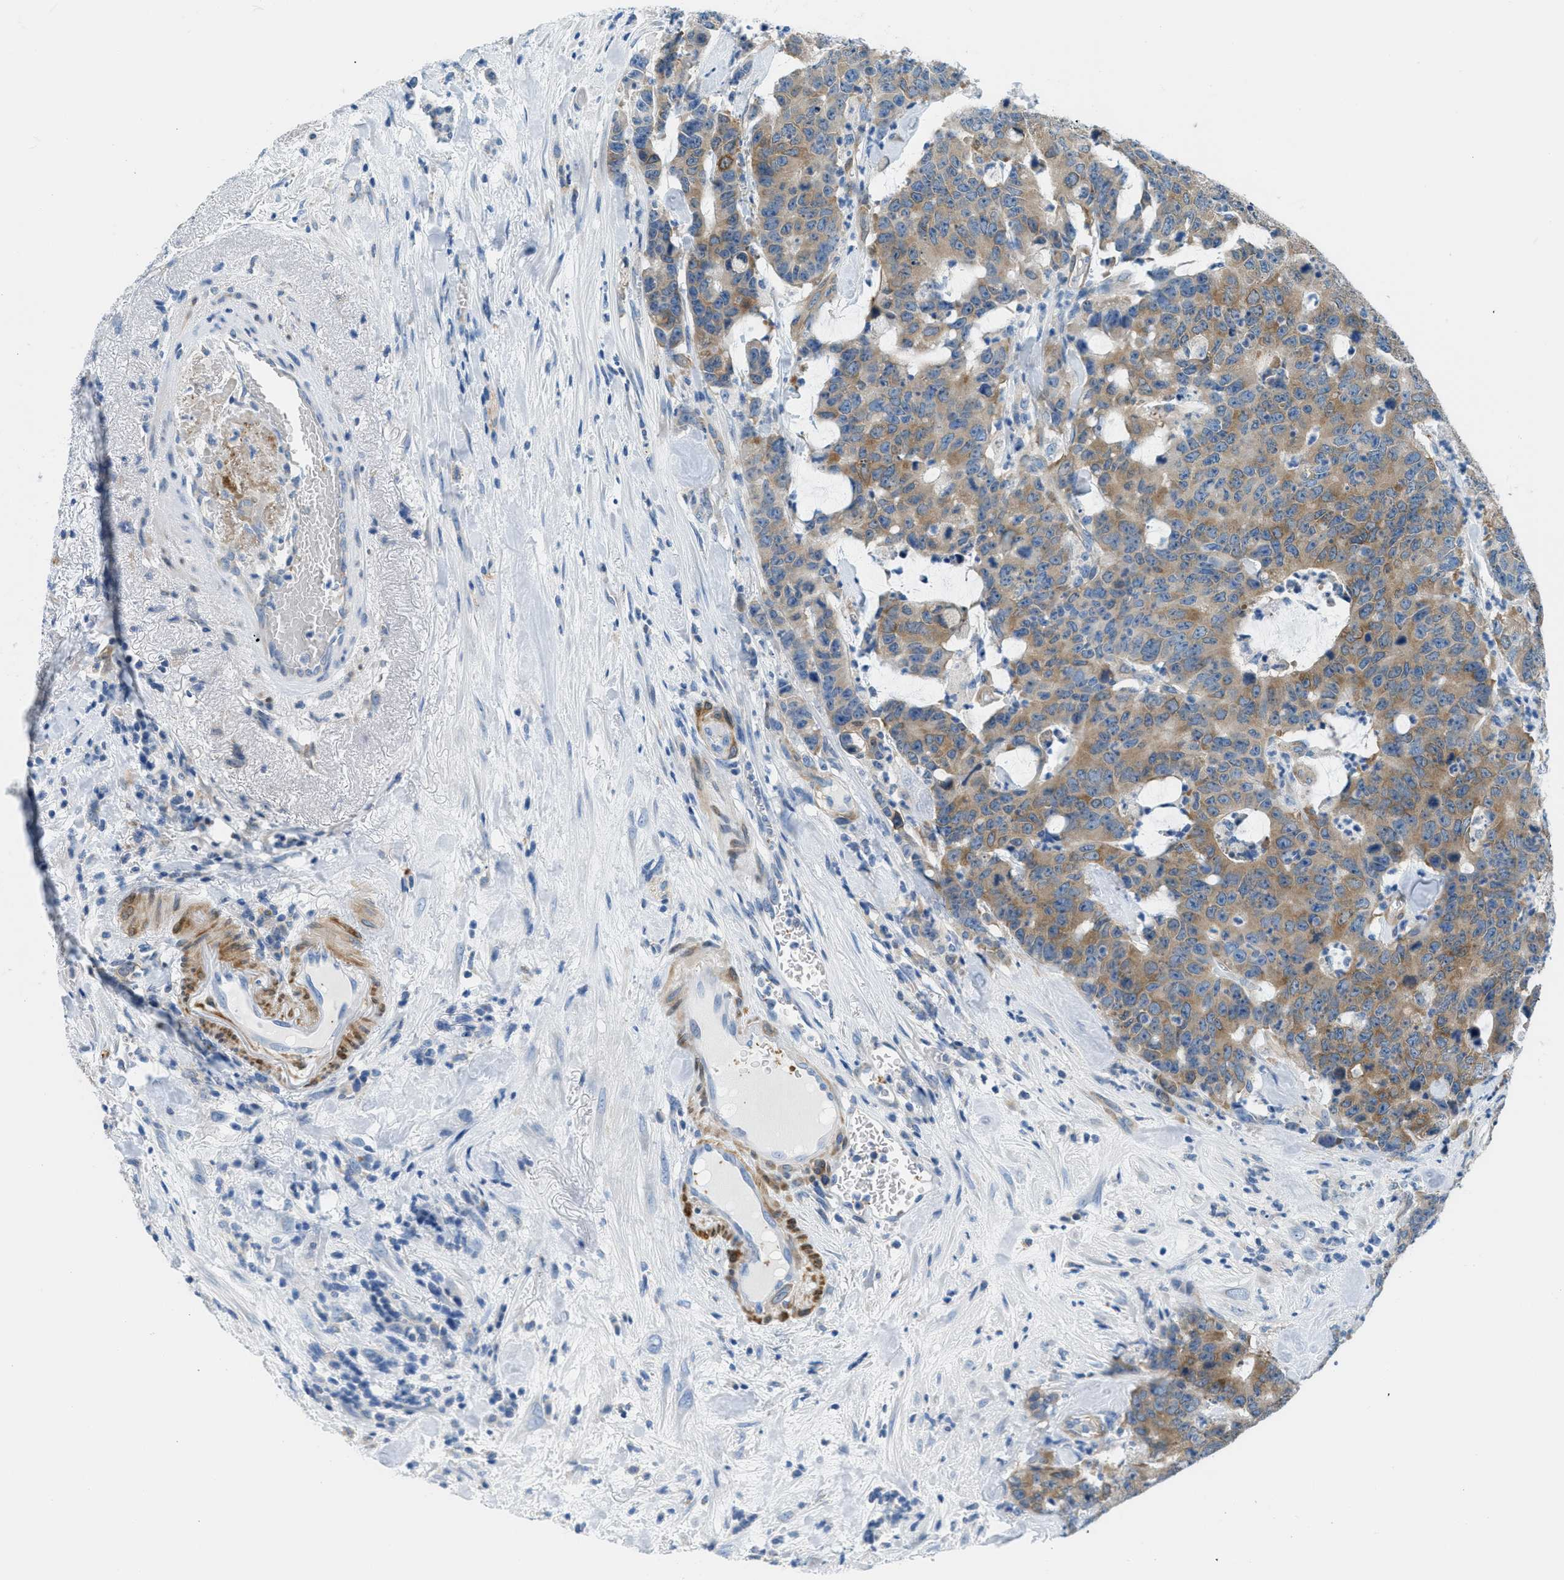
{"staining": {"intensity": "moderate", "quantity": ">75%", "location": "cytoplasmic/membranous"}, "tissue": "colorectal cancer", "cell_type": "Tumor cells", "image_type": "cancer", "snomed": [{"axis": "morphology", "description": "Adenocarcinoma, NOS"}, {"axis": "topography", "description": "Colon"}], "caption": "The histopathology image shows staining of adenocarcinoma (colorectal), revealing moderate cytoplasmic/membranous protein staining (brown color) within tumor cells. (DAB = brown stain, brightfield microscopy at high magnification).", "gene": "MAPRE2", "patient": {"sex": "female", "age": 86}}